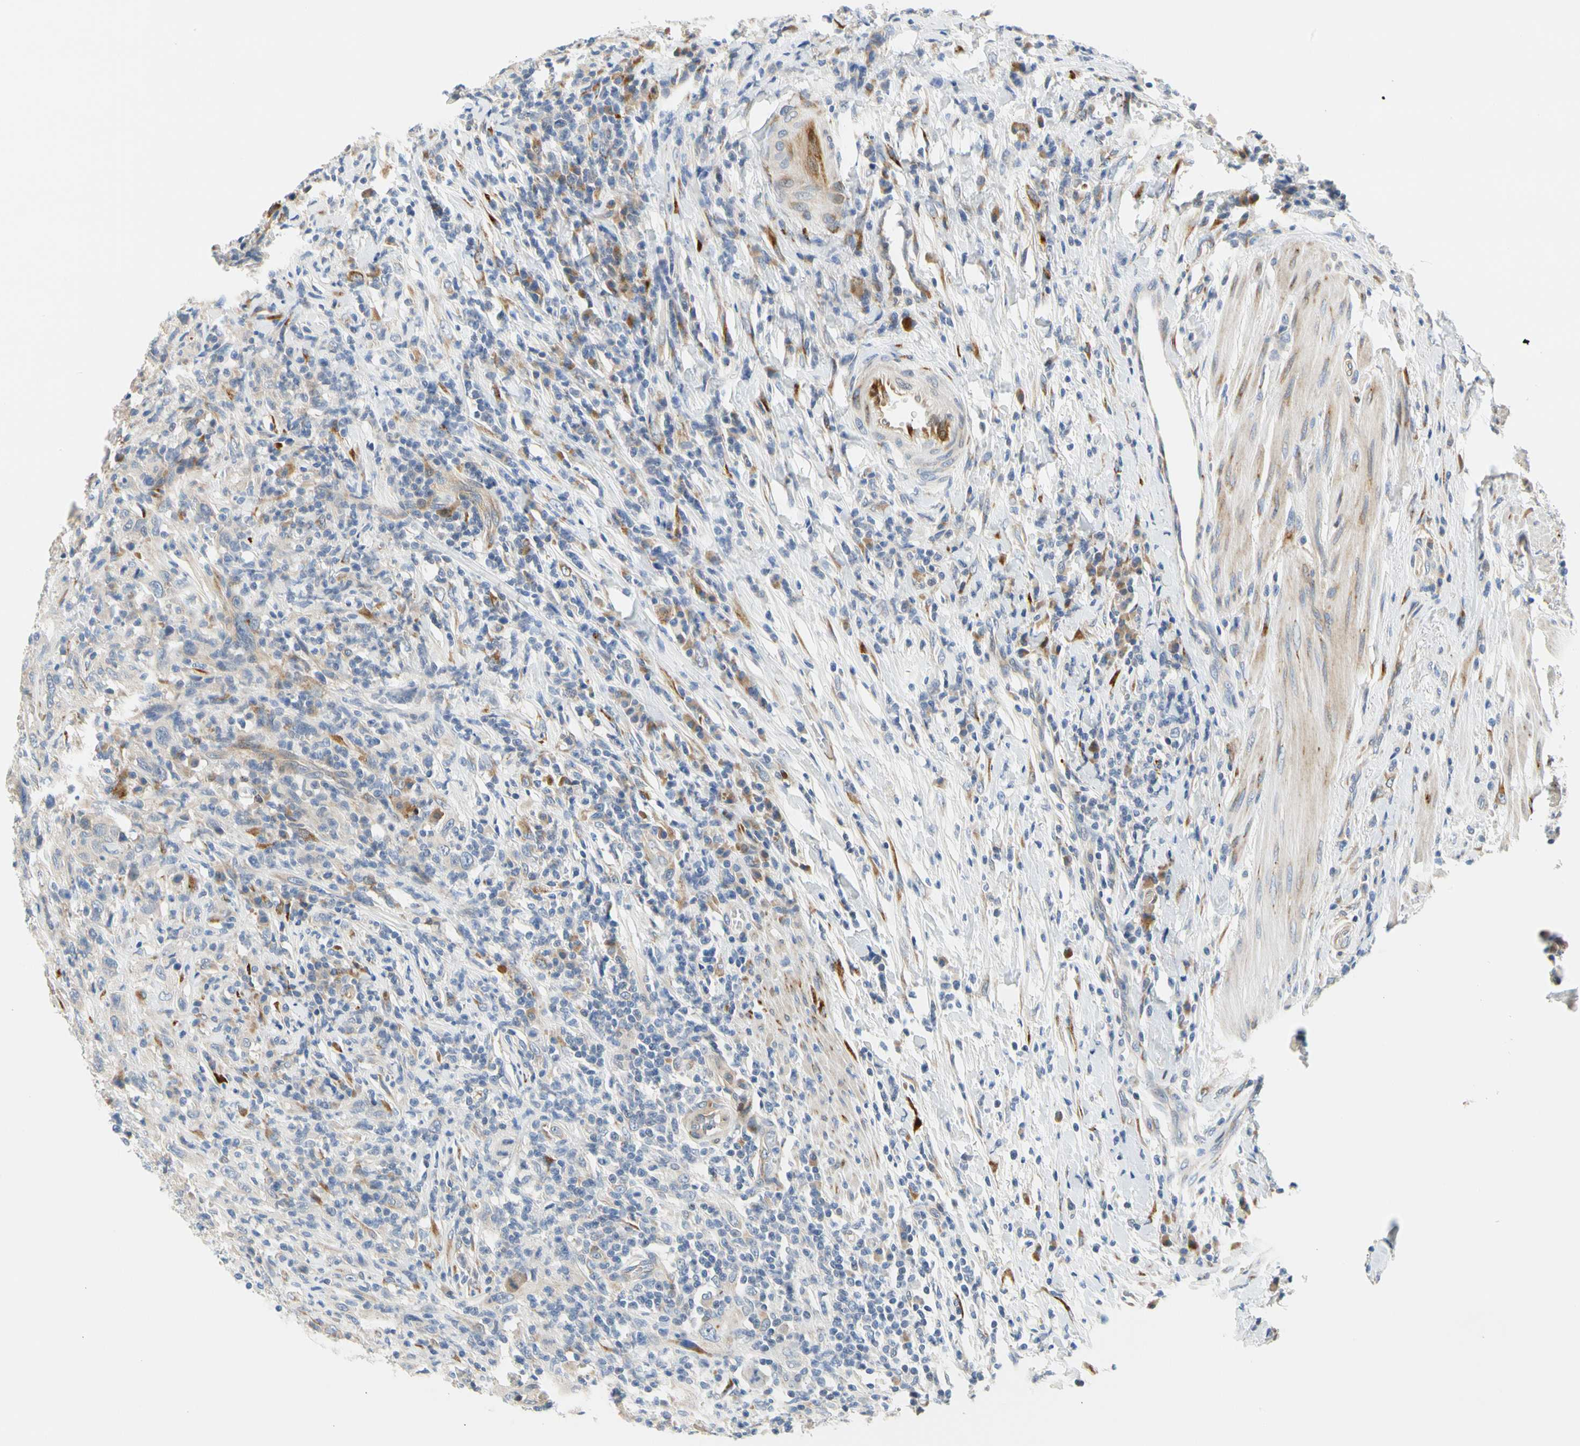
{"staining": {"intensity": "weak", "quantity": "<25%", "location": "cytoplasmic/membranous"}, "tissue": "urothelial cancer", "cell_type": "Tumor cells", "image_type": "cancer", "snomed": [{"axis": "morphology", "description": "Urothelial carcinoma, High grade"}, {"axis": "topography", "description": "Urinary bladder"}], "caption": "This is an immunohistochemistry histopathology image of urothelial cancer. There is no expression in tumor cells.", "gene": "ZNF236", "patient": {"sex": "male", "age": 61}}